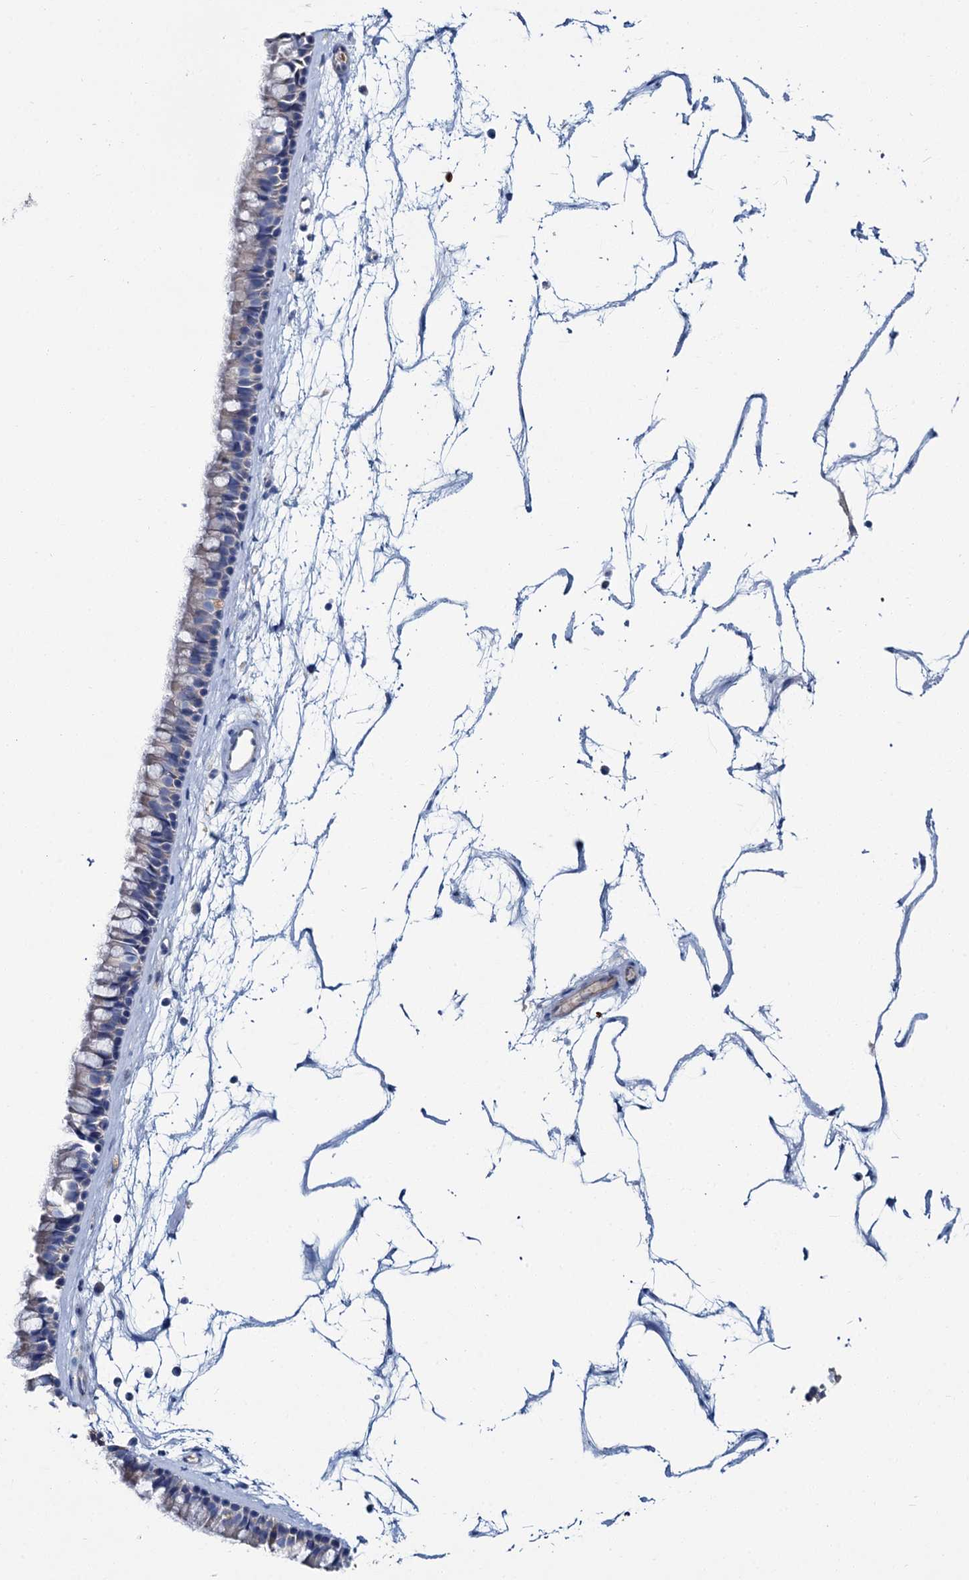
{"staining": {"intensity": "negative", "quantity": "none", "location": "none"}, "tissue": "nasopharynx", "cell_type": "Respiratory epithelial cells", "image_type": "normal", "snomed": [{"axis": "morphology", "description": "Normal tissue, NOS"}, {"axis": "topography", "description": "Nasopharynx"}], "caption": "Immunohistochemistry (IHC) of normal human nasopharynx reveals no staining in respiratory epithelial cells. (Stains: DAB (3,3'-diaminobenzidine) immunohistochemistry with hematoxylin counter stain, Microscopy: brightfield microscopy at high magnification).", "gene": "ATG2A", "patient": {"sex": "male", "age": 64}}